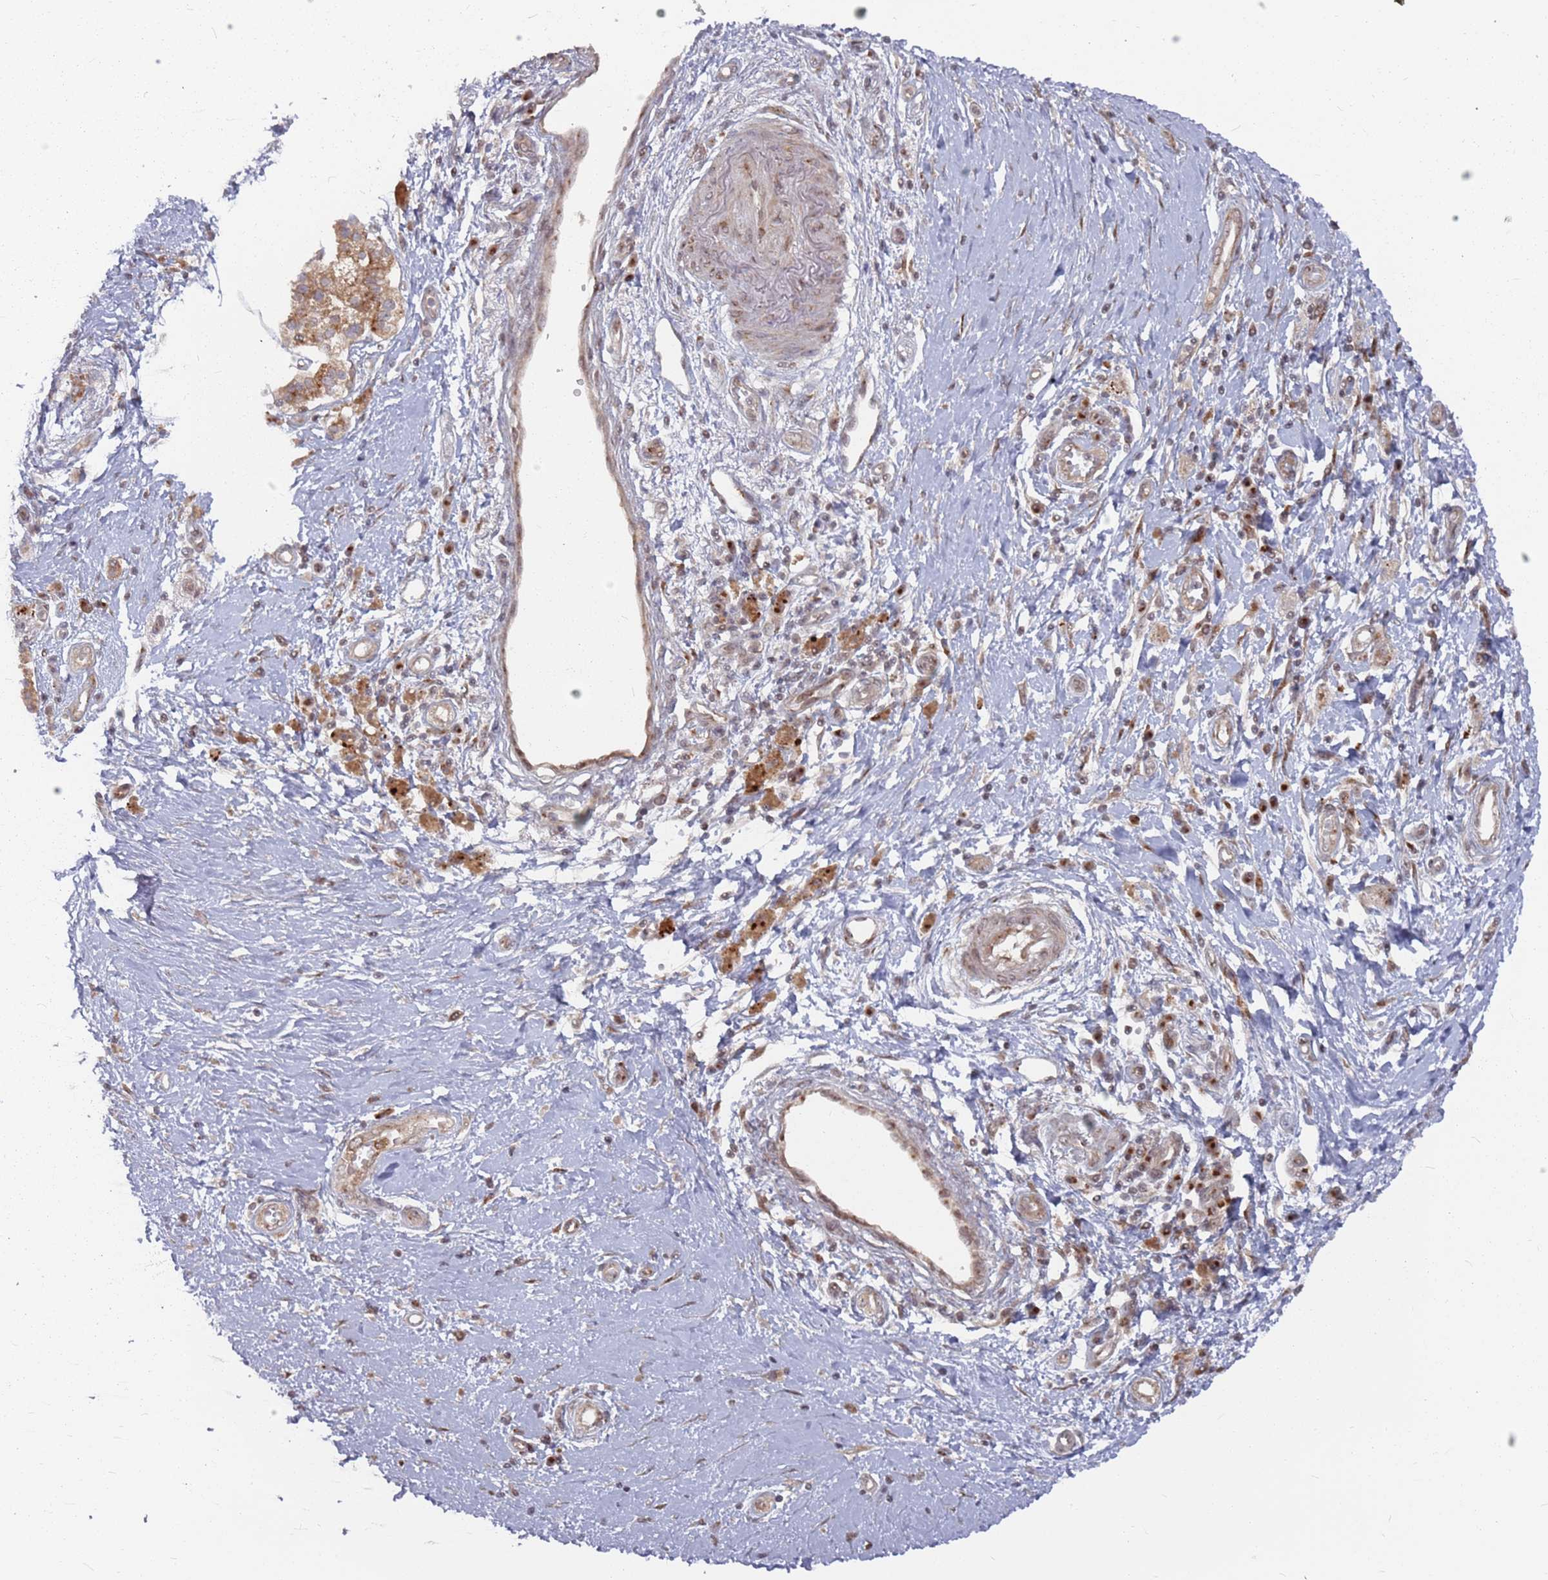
{"staining": {"intensity": "moderate", "quantity": ">75%", "location": "cytoplasmic/membranous"}, "tissue": "pancreatic cancer", "cell_type": "Tumor cells", "image_type": "cancer", "snomed": [{"axis": "morphology", "description": "Adenocarcinoma, NOS"}, {"axis": "topography", "description": "Pancreas"}], "caption": "Immunohistochemistry (IHC) (DAB) staining of human adenocarcinoma (pancreatic) exhibits moderate cytoplasmic/membranous protein expression in about >75% of tumor cells.", "gene": "FMO4", "patient": {"sex": "male", "age": 68}}